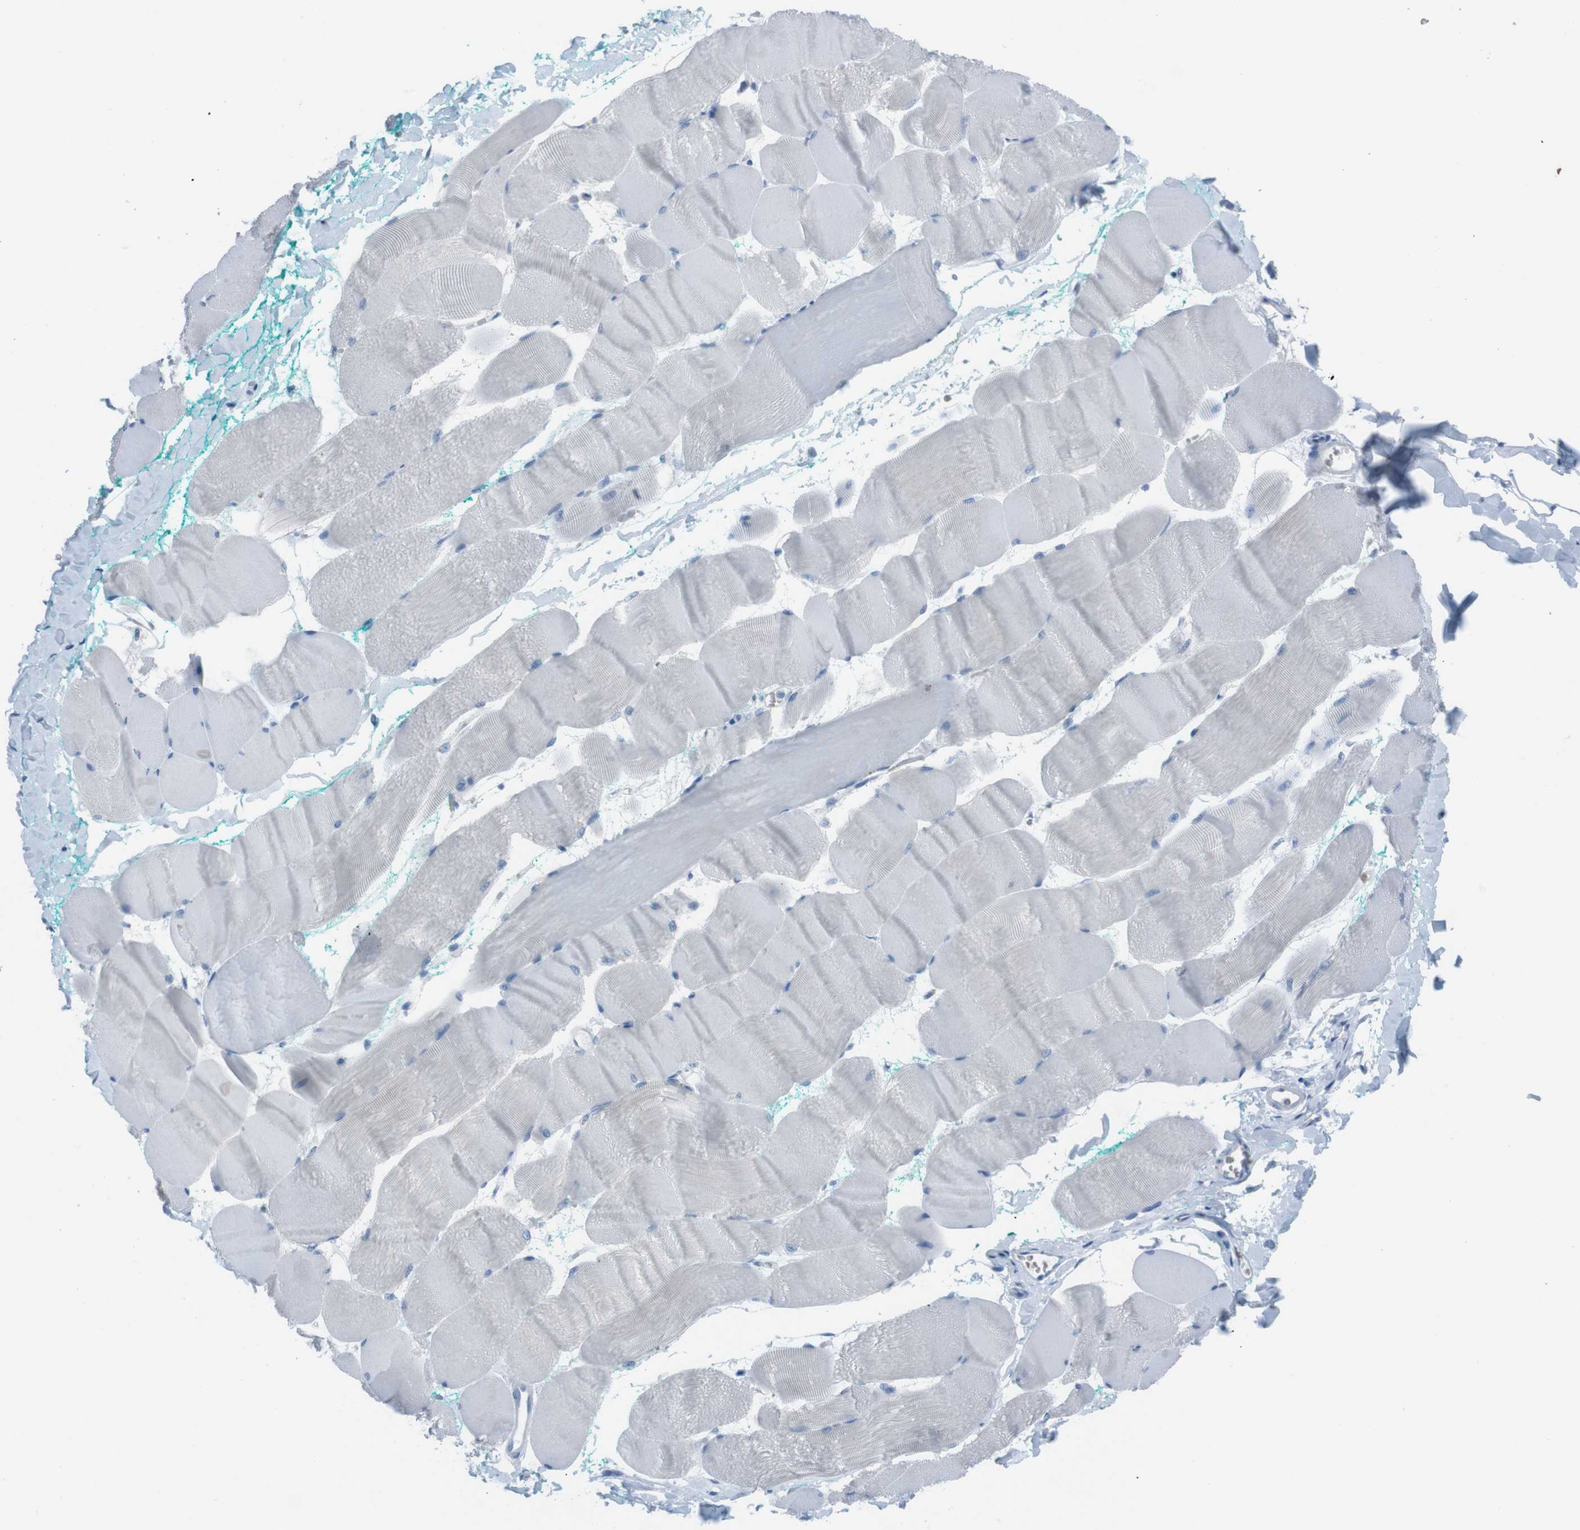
{"staining": {"intensity": "negative", "quantity": "none", "location": "none"}, "tissue": "skeletal muscle", "cell_type": "Myocytes", "image_type": "normal", "snomed": [{"axis": "morphology", "description": "Normal tissue, NOS"}, {"axis": "morphology", "description": "Squamous cell carcinoma, NOS"}, {"axis": "topography", "description": "Skeletal muscle"}], "caption": "Image shows no protein positivity in myocytes of normal skeletal muscle.", "gene": "ST6GAL1", "patient": {"sex": "male", "age": 51}}